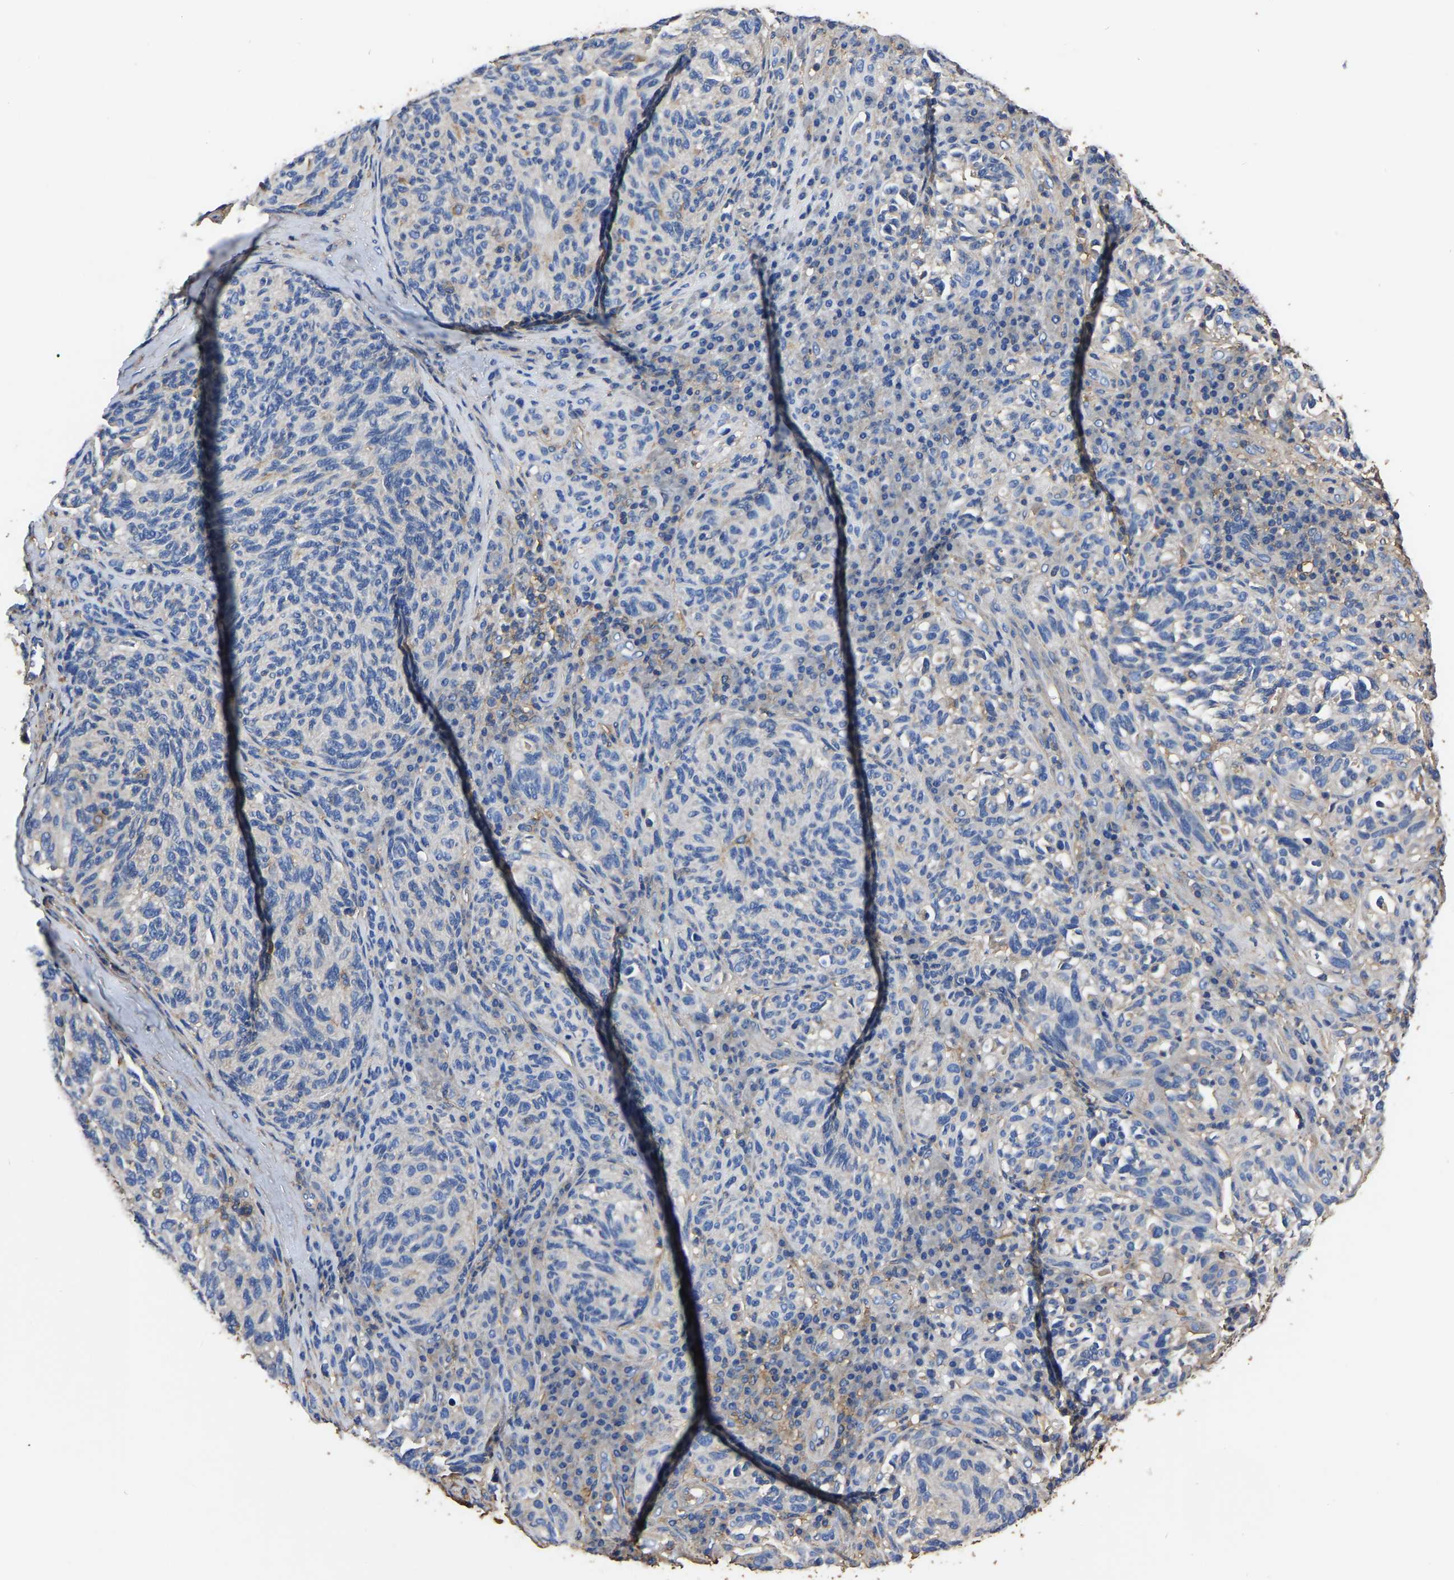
{"staining": {"intensity": "negative", "quantity": "none", "location": "none"}, "tissue": "melanoma", "cell_type": "Tumor cells", "image_type": "cancer", "snomed": [{"axis": "morphology", "description": "Malignant melanoma, NOS"}, {"axis": "topography", "description": "Skin"}], "caption": "DAB immunohistochemical staining of melanoma displays no significant expression in tumor cells.", "gene": "ARMT1", "patient": {"sex": "female", "age": 73}}